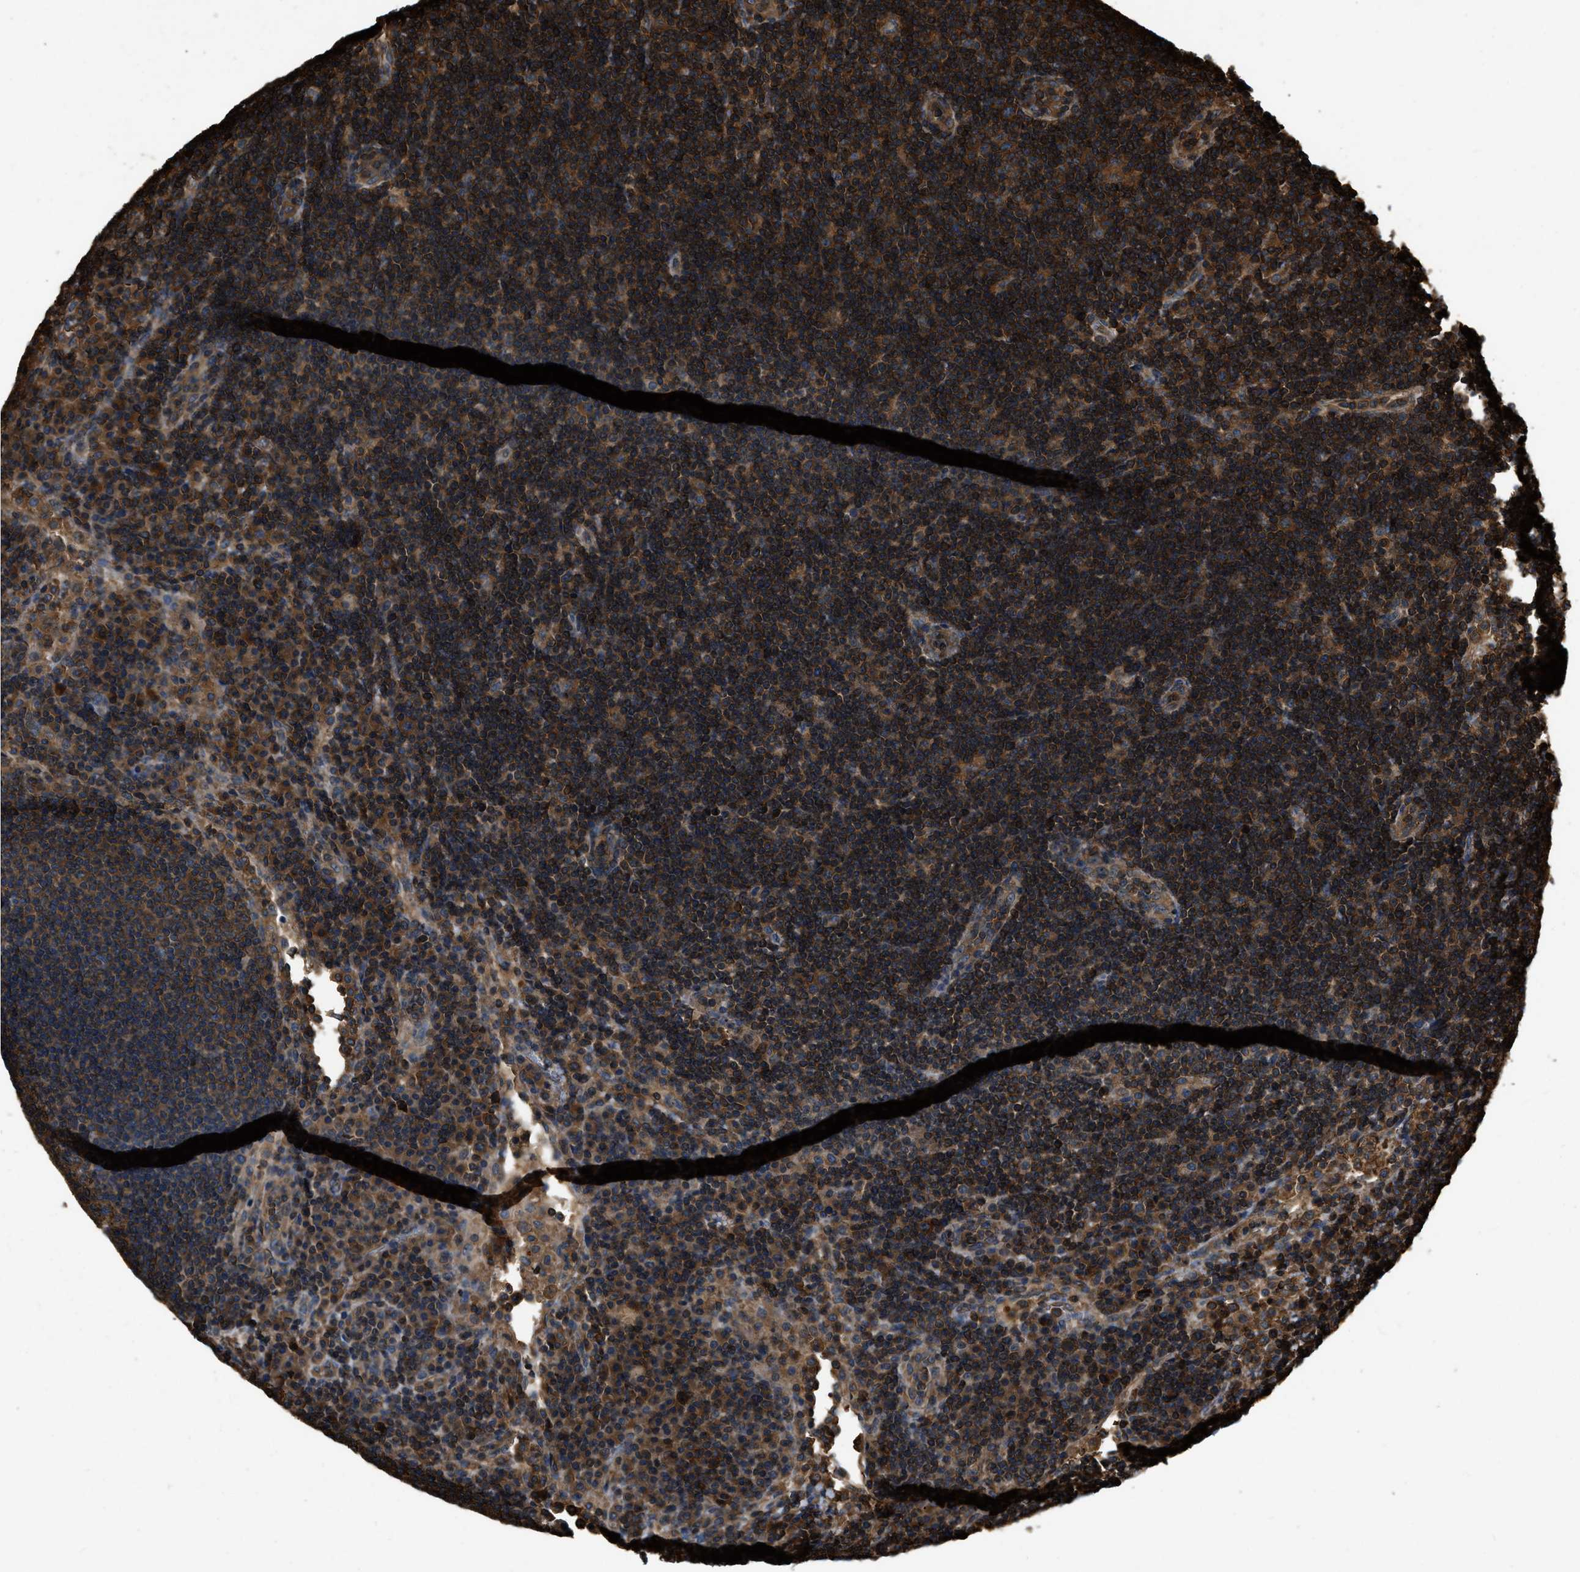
{"staining": {"intensity": "strong", "quantity": ">75%", "location": "cytoplasmic/membranous"}, "tissue": "lymph node", "cell_type": "Germinal center cells", "image_type": "normal", "snomed": [{"axis": "morphology", "description": "Normal tissue, NOS"}, {"axis": "topography", "description": "Lymph node"}], "caption": "Lymph node stained with DAB immunohistochemistry (IHC) demonstrates high levels of strong cytoplasmic/membranous positivity in approximately >75% of germinal center cells. (Brightfield microscopy of DAB IHC at high magnification).", "gene": "YARS1", "patient": {"sex": "female", "age": 53}}